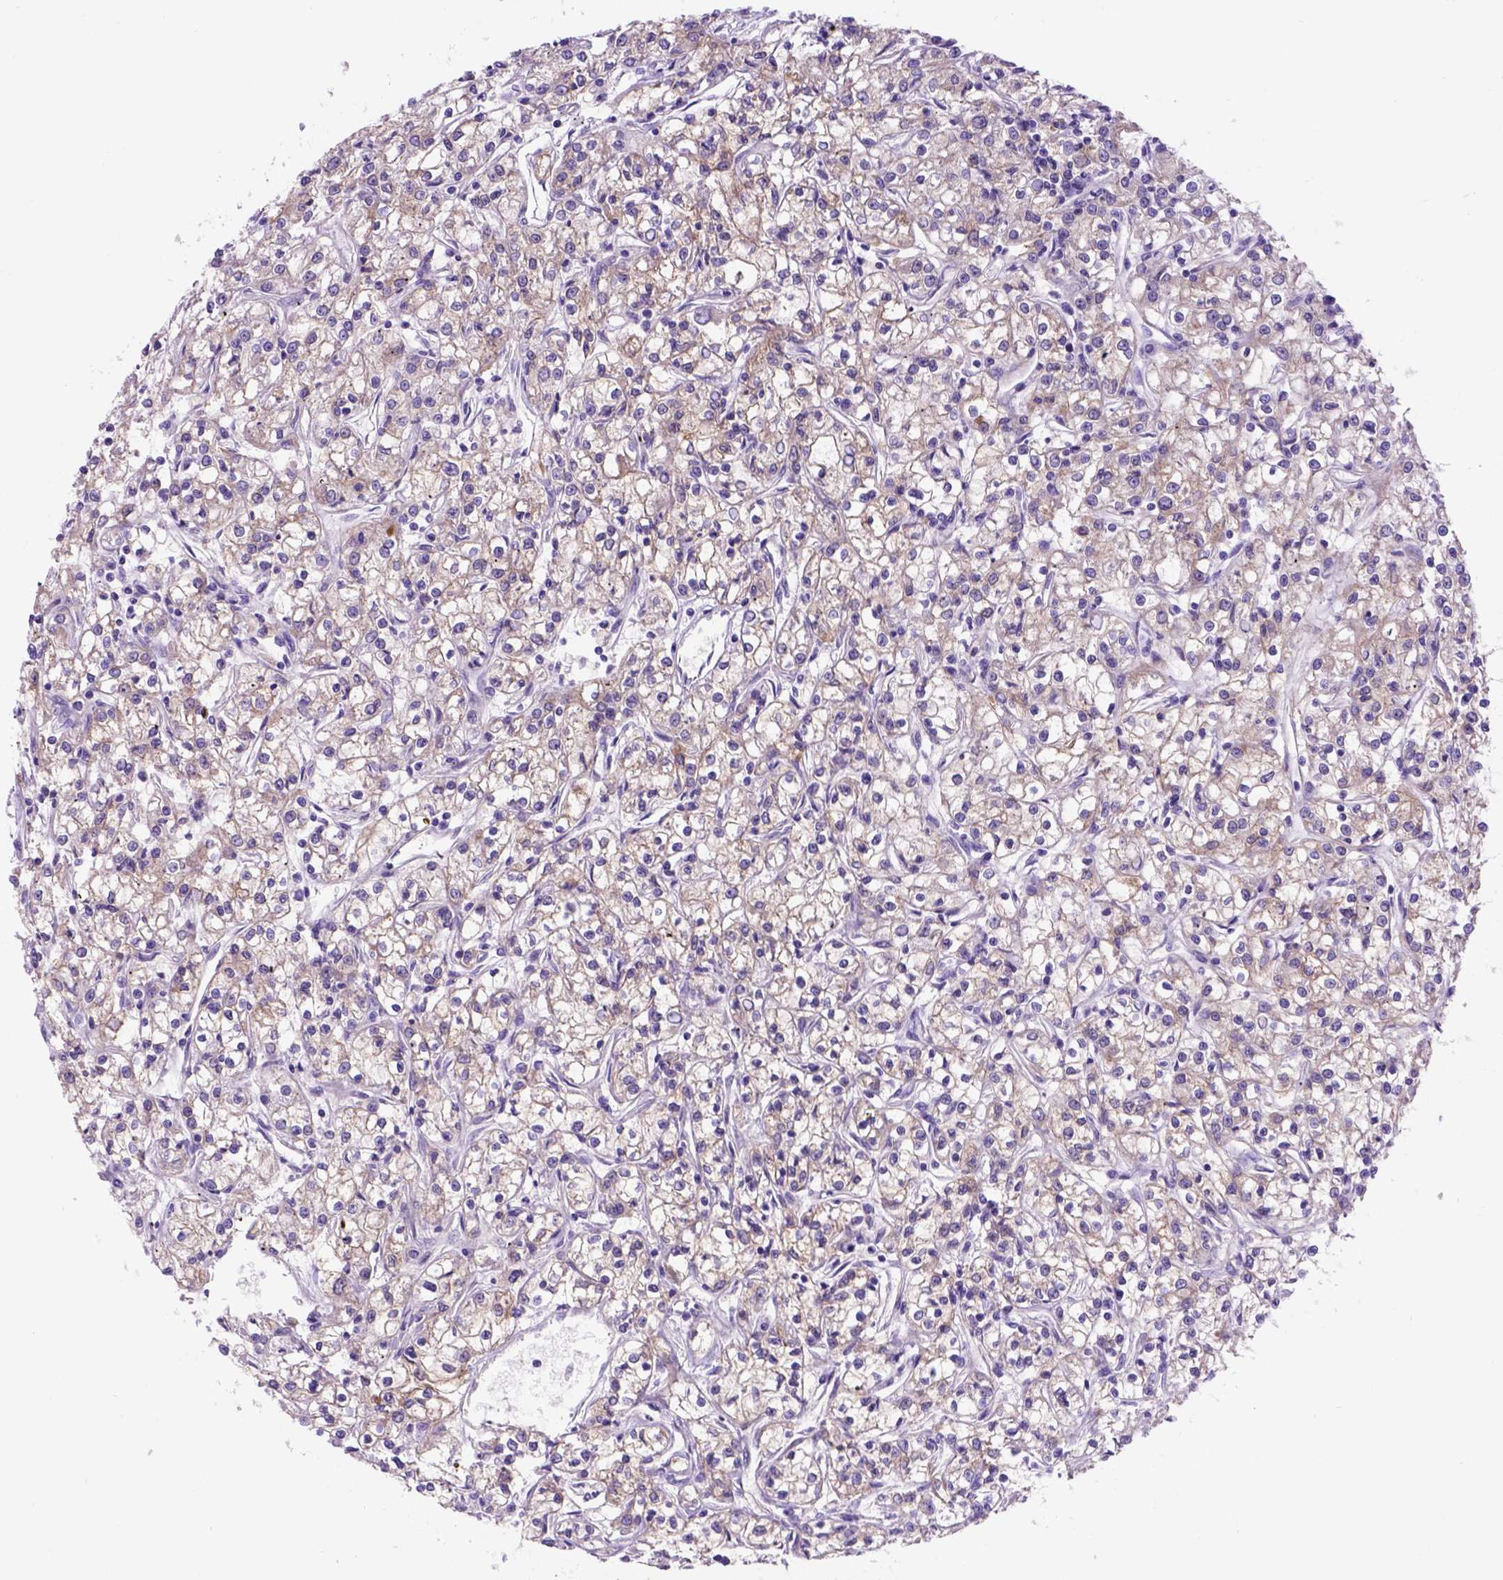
{"staining": {"intensity": "negative", "quantity": "none", "location": "none"}, "tissue": "renal cancer", "cell_type": "Tumor cells", "image_type": "cancer", "snomed": [{"axis": "morphology", "description": "Adenocarcinoma, NOS"}, {"axis": "topography", "description": "Kidney"}], "caption": "This is an IHC micrograph of renal adenocarcinoma. There is no staining in tumor cells.", "gene": "EGFR", "patient": {"sex": "female", "age": 59}}